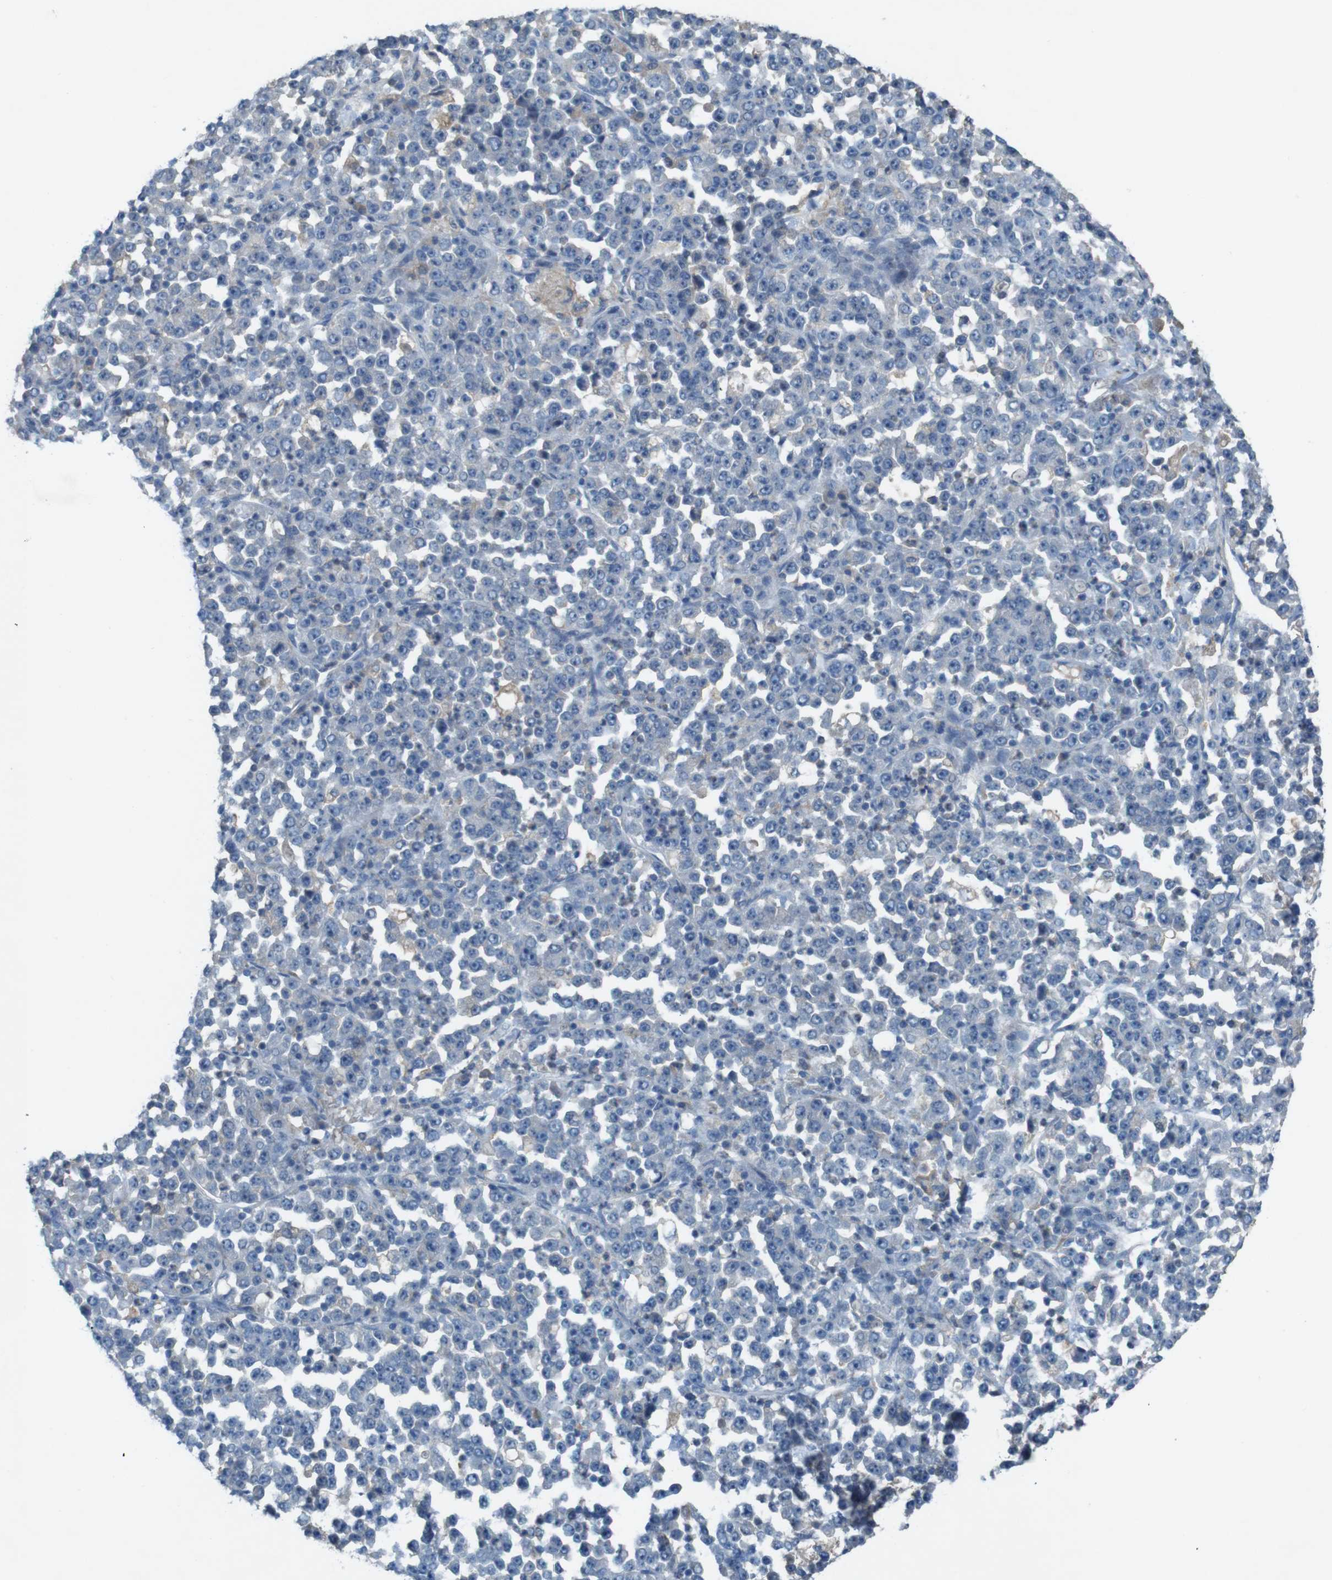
{"staining": {"intensity": "negative", "quantity": "none", "location": "none"}, "tissue": "stomach cancer", "cell_type": "Tumor cells", "image_type": "cancer", "snomed": [{"axis": "morphology", "description": "Normal tissue, NOS"}, {"axis": "morphology", "description": "Adenocarcinoma, NOS"}, {"axis": "topography", "description": "Stomach, upper"}, {"axis": "topography", "description": "Stomach"}], "caption": "The photomicrograph reveals no staining of tumor cells in stomach cancer (adenocarcinoma).", "gene": "MOGAT3", "patient": {"sex": "male", "age": 59}}